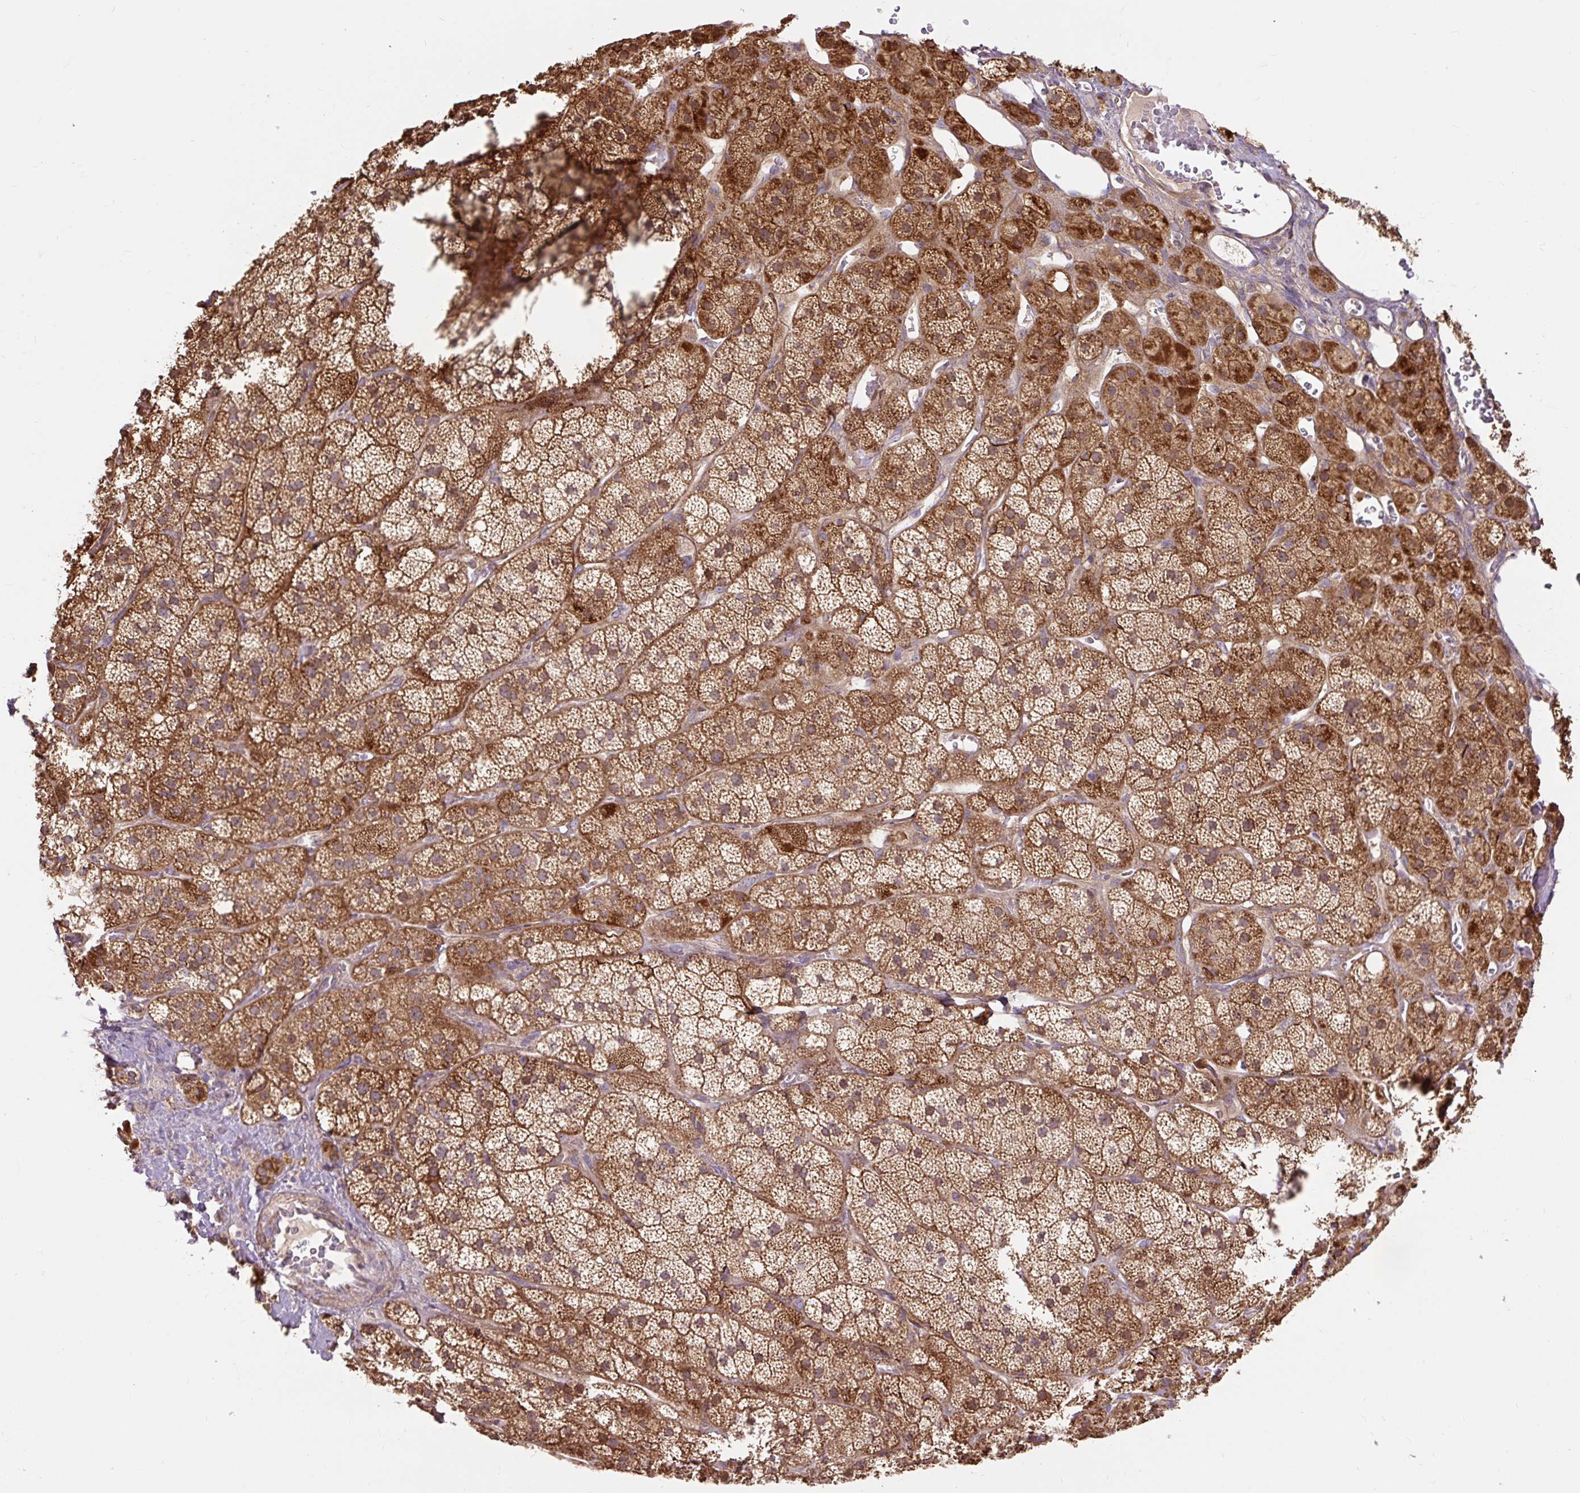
{"staining": {"intensity": "strong", "quantity": ">75%", "location": "cytoplasmic/membranous"}, "tissue": "adrenal gland", "cell_type": "Glandular cells", "image_type": "normal", "snomed": [{"axis": "morphology", "description": "Normal tissue, NOS"}, {"axis": "topography", "description": "Adrenal gland"}], "caption": "A photomicrograph of human adrenal gland stained for a protein demonstrates strong cytoplasmic/membranous brown staining in glandular cells.", "gene": "TRIAP1", "patient": {"sex": "male", "age": 57}}